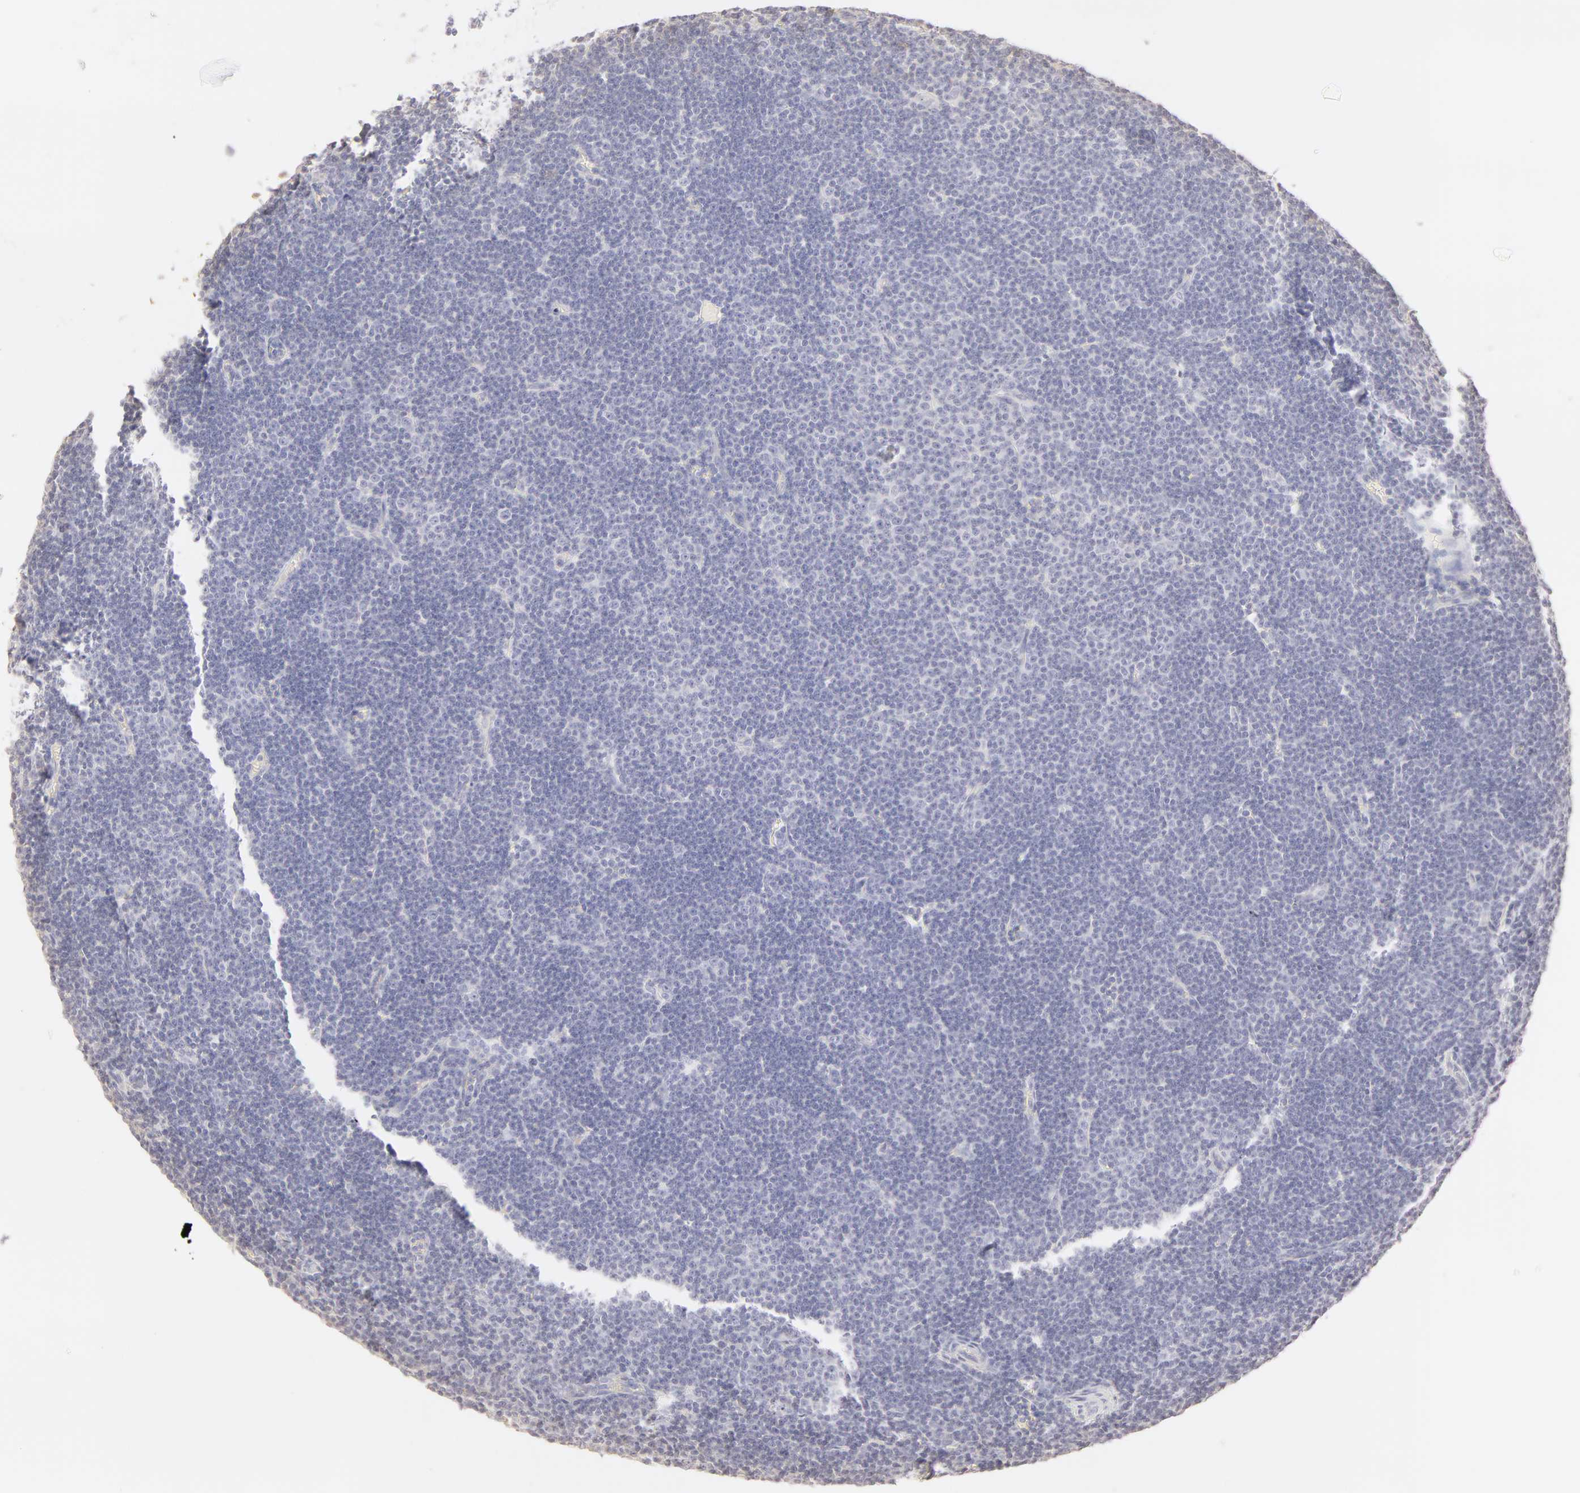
{"staining": {"intensity": "negative", "quantity": "none", "location": "none"}, "tissue": "lymphoma", "cell_type": "Tumor cells", "image_type": "cancer", "snomed": [{"axis": "morphology", "description": "Malignant lymphoma, non-Hodgkin's type, Low grade"}, {"axis": "topography", "description": "Lymph node"}], "caption": "A high-resolution image shows immunohistochemistry (IHC) staining of malignant lymphoma, non-Hodgkin's type (low-grade), which displays no significant positivity in tumor cells.", "gene": "C1R", "patient": {"sex": "male", "age": 57}}